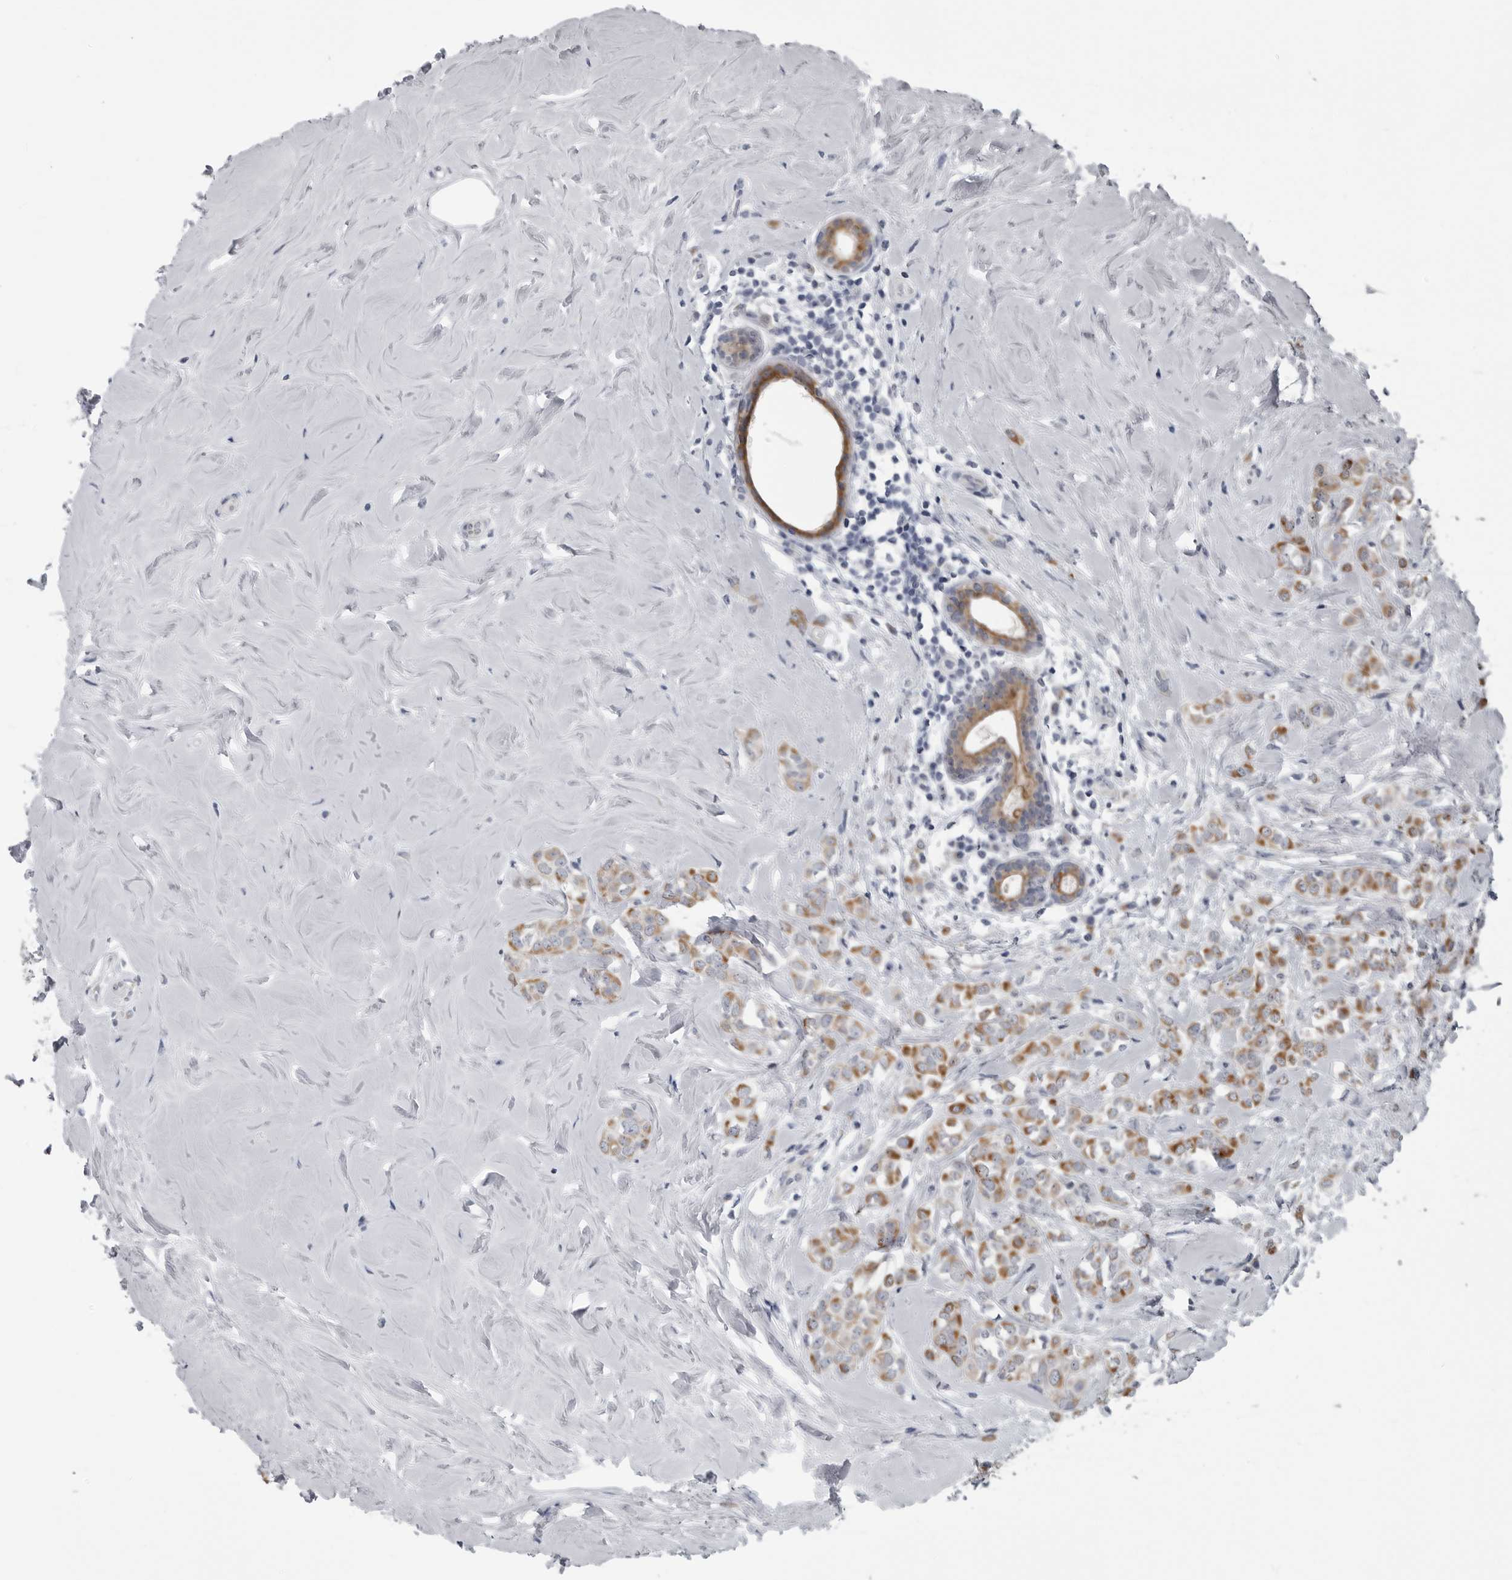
{"staining": {"intensity": "moderate", "quantity": ">75%", "location": "cytoplasmic/membranous"}, "tissue": "breast cancer", "cell_type": "Tumor cells", "image_type": "cancer", "snomed": [{"axis": "morphology", "description": "Lobular carcinoma"}, {"axis": "topography", "description": "Breast"}], "caption": "High-power microscopy captured an IHC micrograph of breast cancer (lobular carcinoma), revealing moderate cytoplasmic/membranous positivity in about >75% of tumor cells.", "gene": "MYOC", "patient": {"sex": "female", "age": 47}}